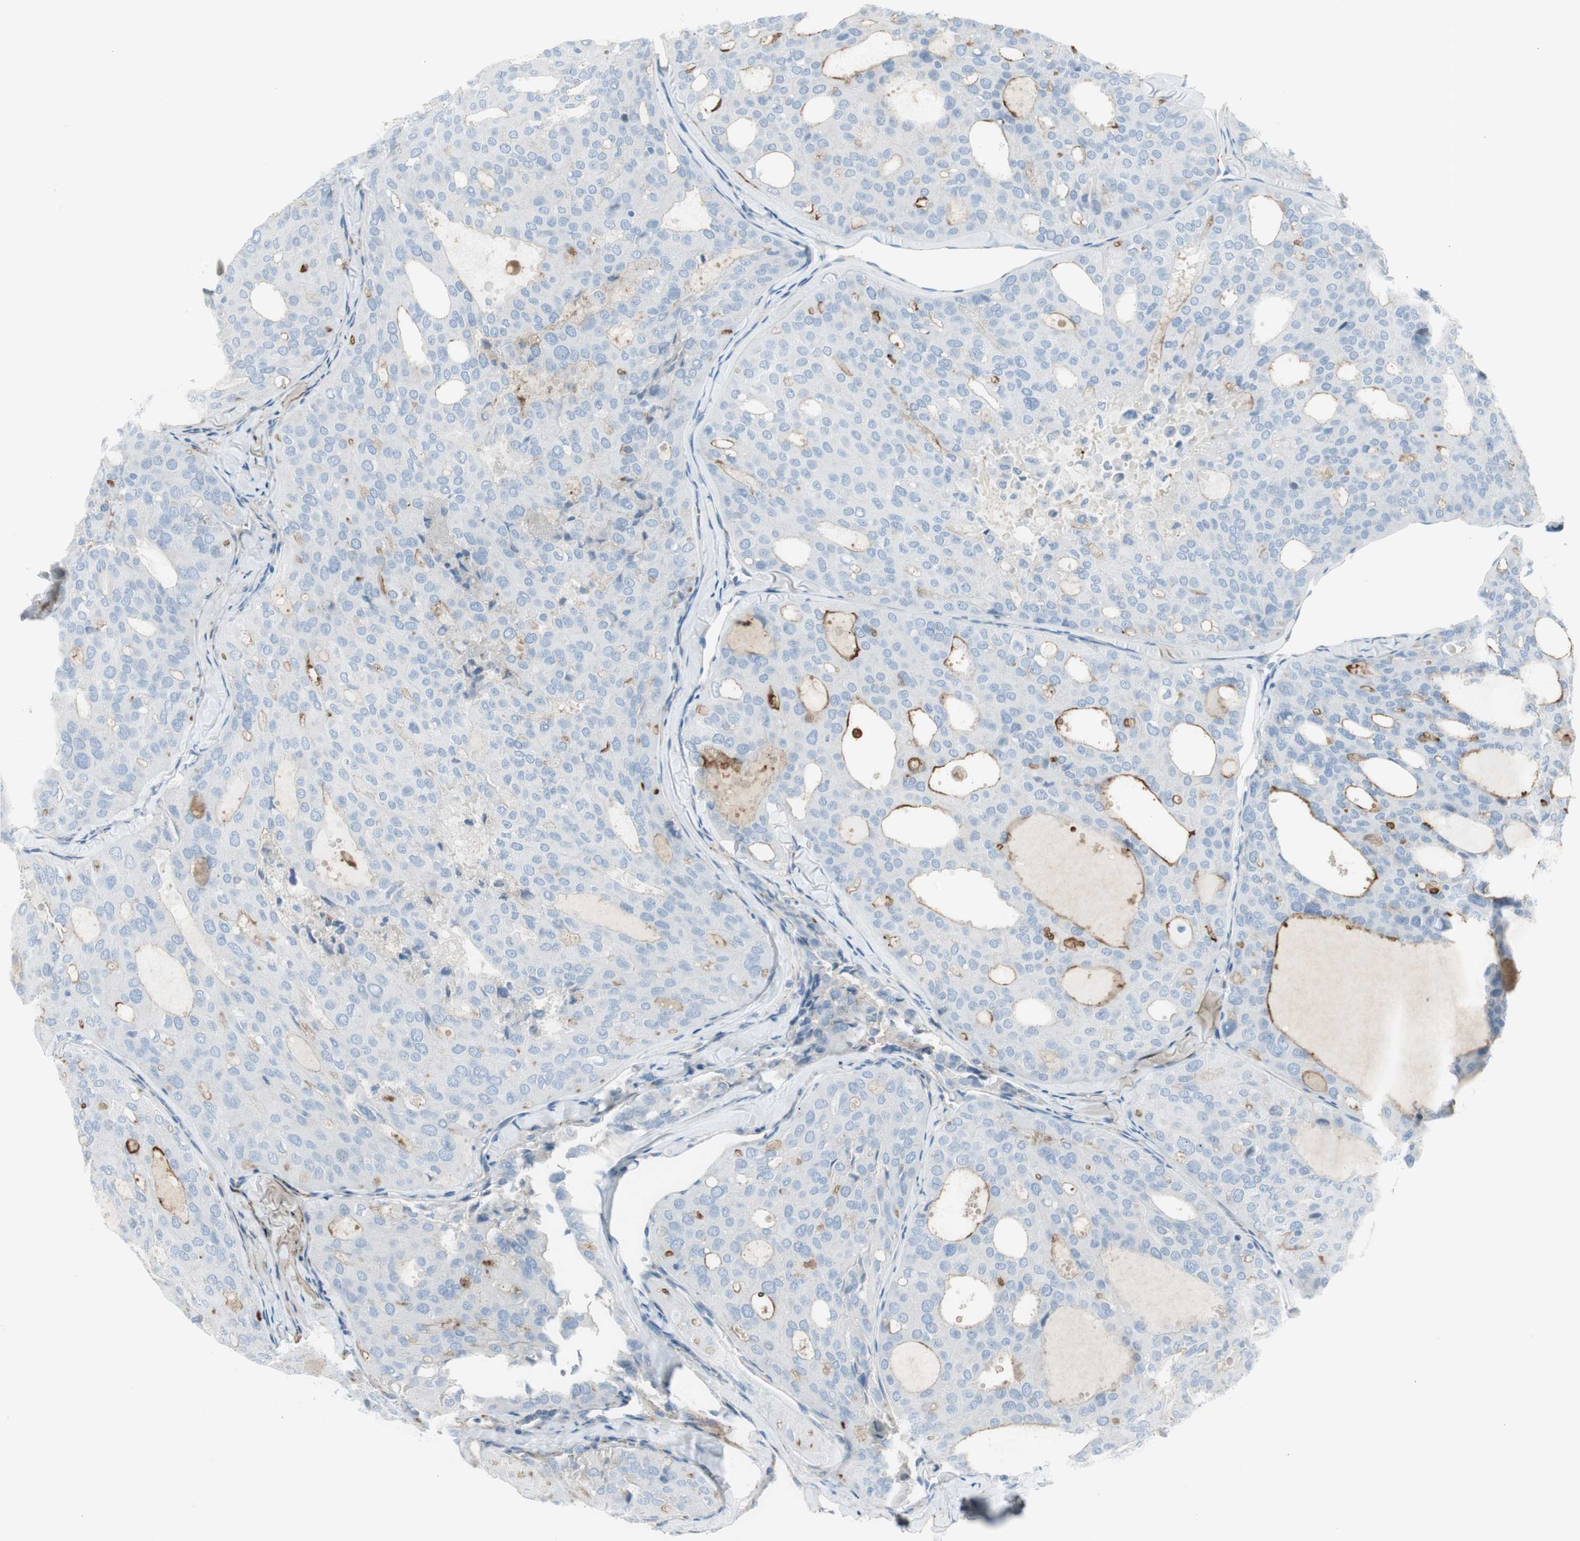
{"staining": {"intensity": "negative", "quantity": "none", "location": "none"}, "tissue": "thyroid cancer", "cell_type": "Tumor cells", "image_type": "cancer", "snomed": [{"axis": "morphology", "description": "Follicular adenoma carcinoma, NOS"}, {"axis": "topography", "description": "Thyroid gland"}], "caption": "Thyroid cancer stained for a protein using IHC reveals no staining tumor cells.", "gene": "CACNA2D1", "patient": {"sex": "male", "age": 75}}